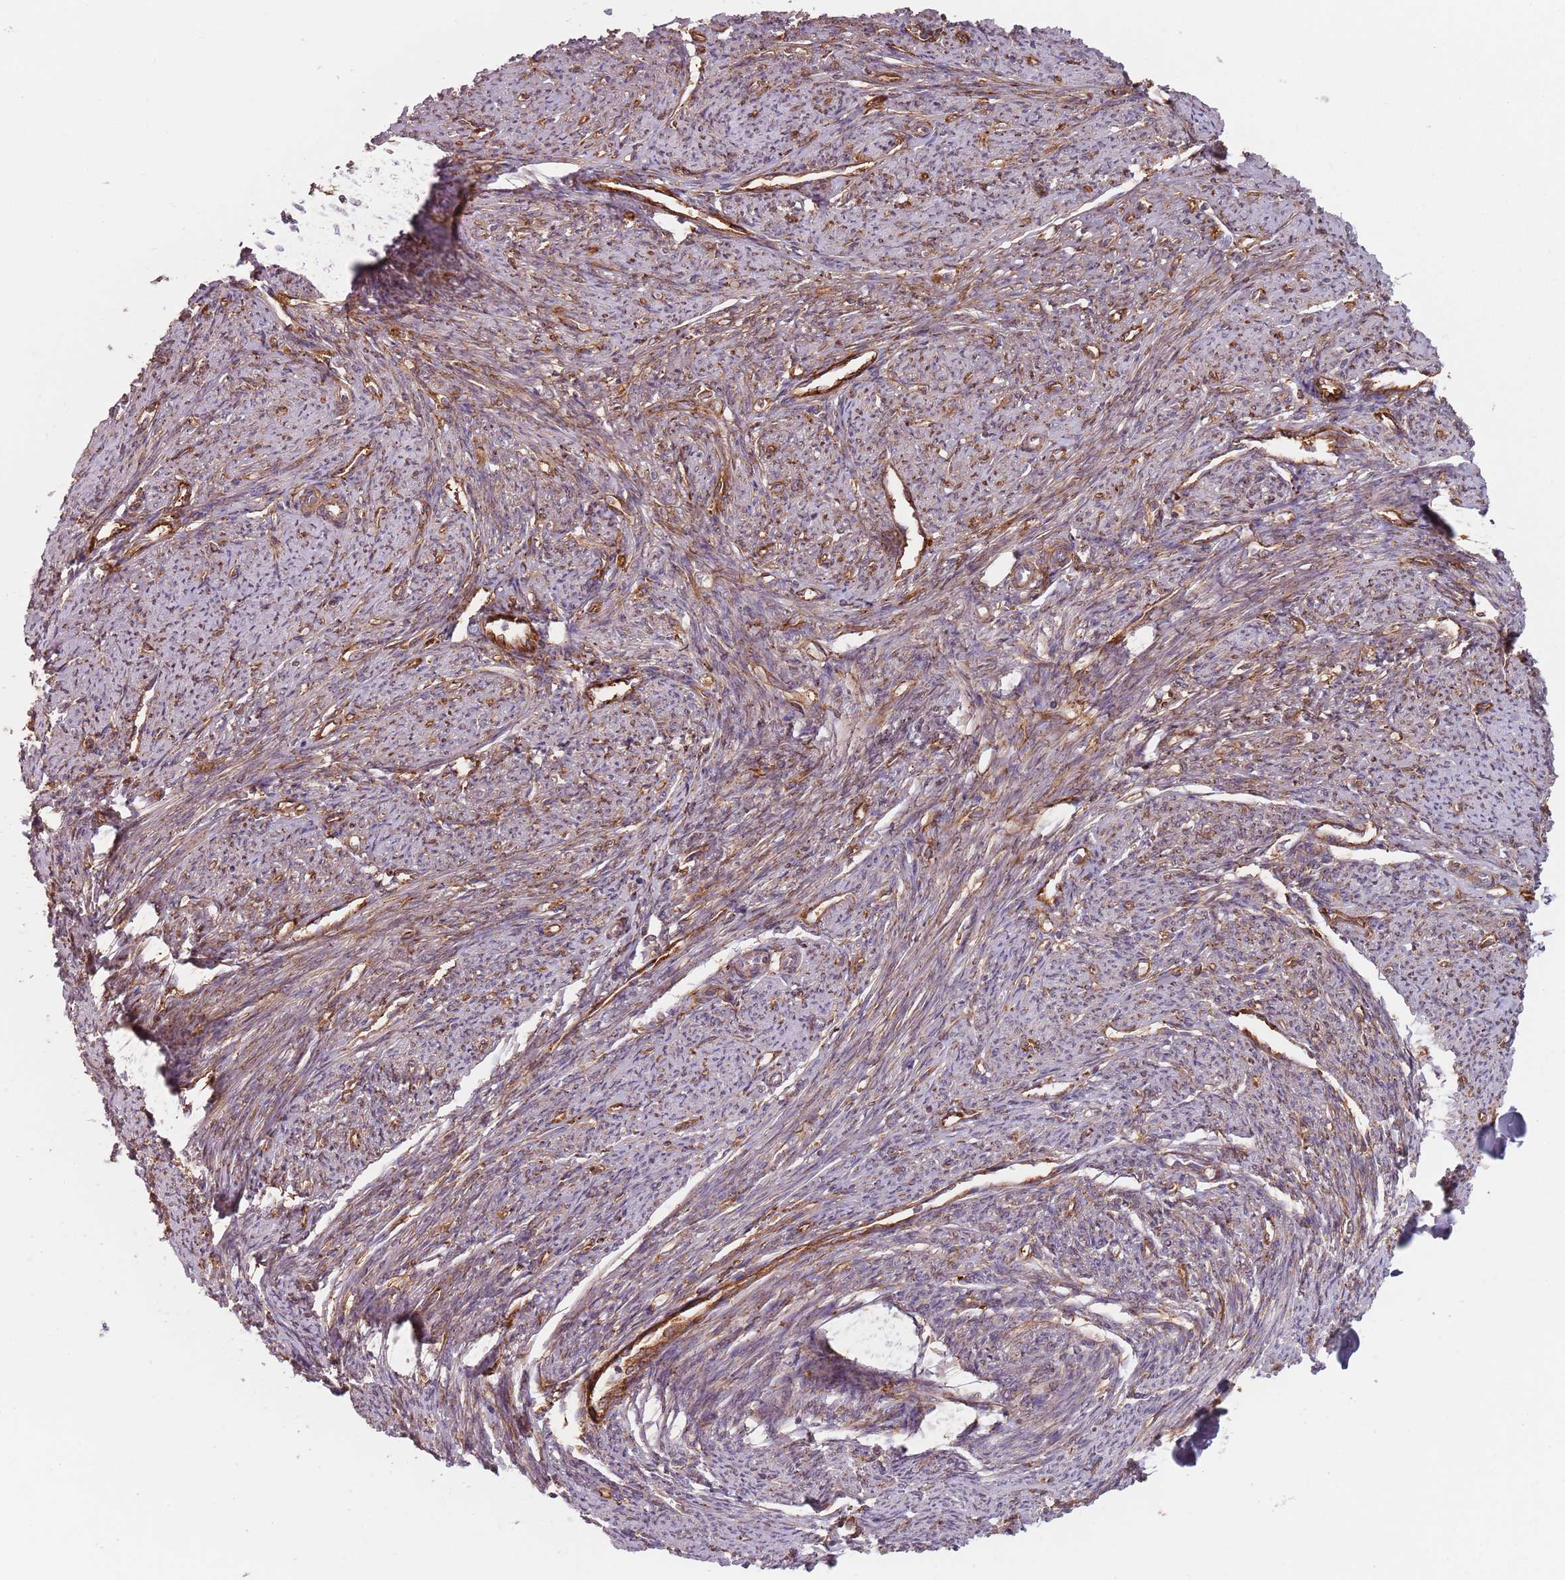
{"staining": {"intensity": "moderate", "quantity": ">75%", "location": "cytoplasmic/membranous"}, "tissue": "smooth muscle", "cell_type": "Smooth muscle cells", "image_type": "normal", "snomed": [{"axis": "morphology", "description": "Normal tissue, NOS"}, {"axis": "topography", "description": "Smooth muscle"}, {"axis": "topography", "description": "Uterus"}], "caption": "Immunohistochemistry (IHC) (DAB) staining of benign smooth muscle reveals moderate cytoplasmic/membranous protein staining in approximately >75% of smooth muscle cells. (IHC, brightfield microscopy, high magnification).", "gene": "TPD52L2", "patient": {"sex": "female", "age": 59}}